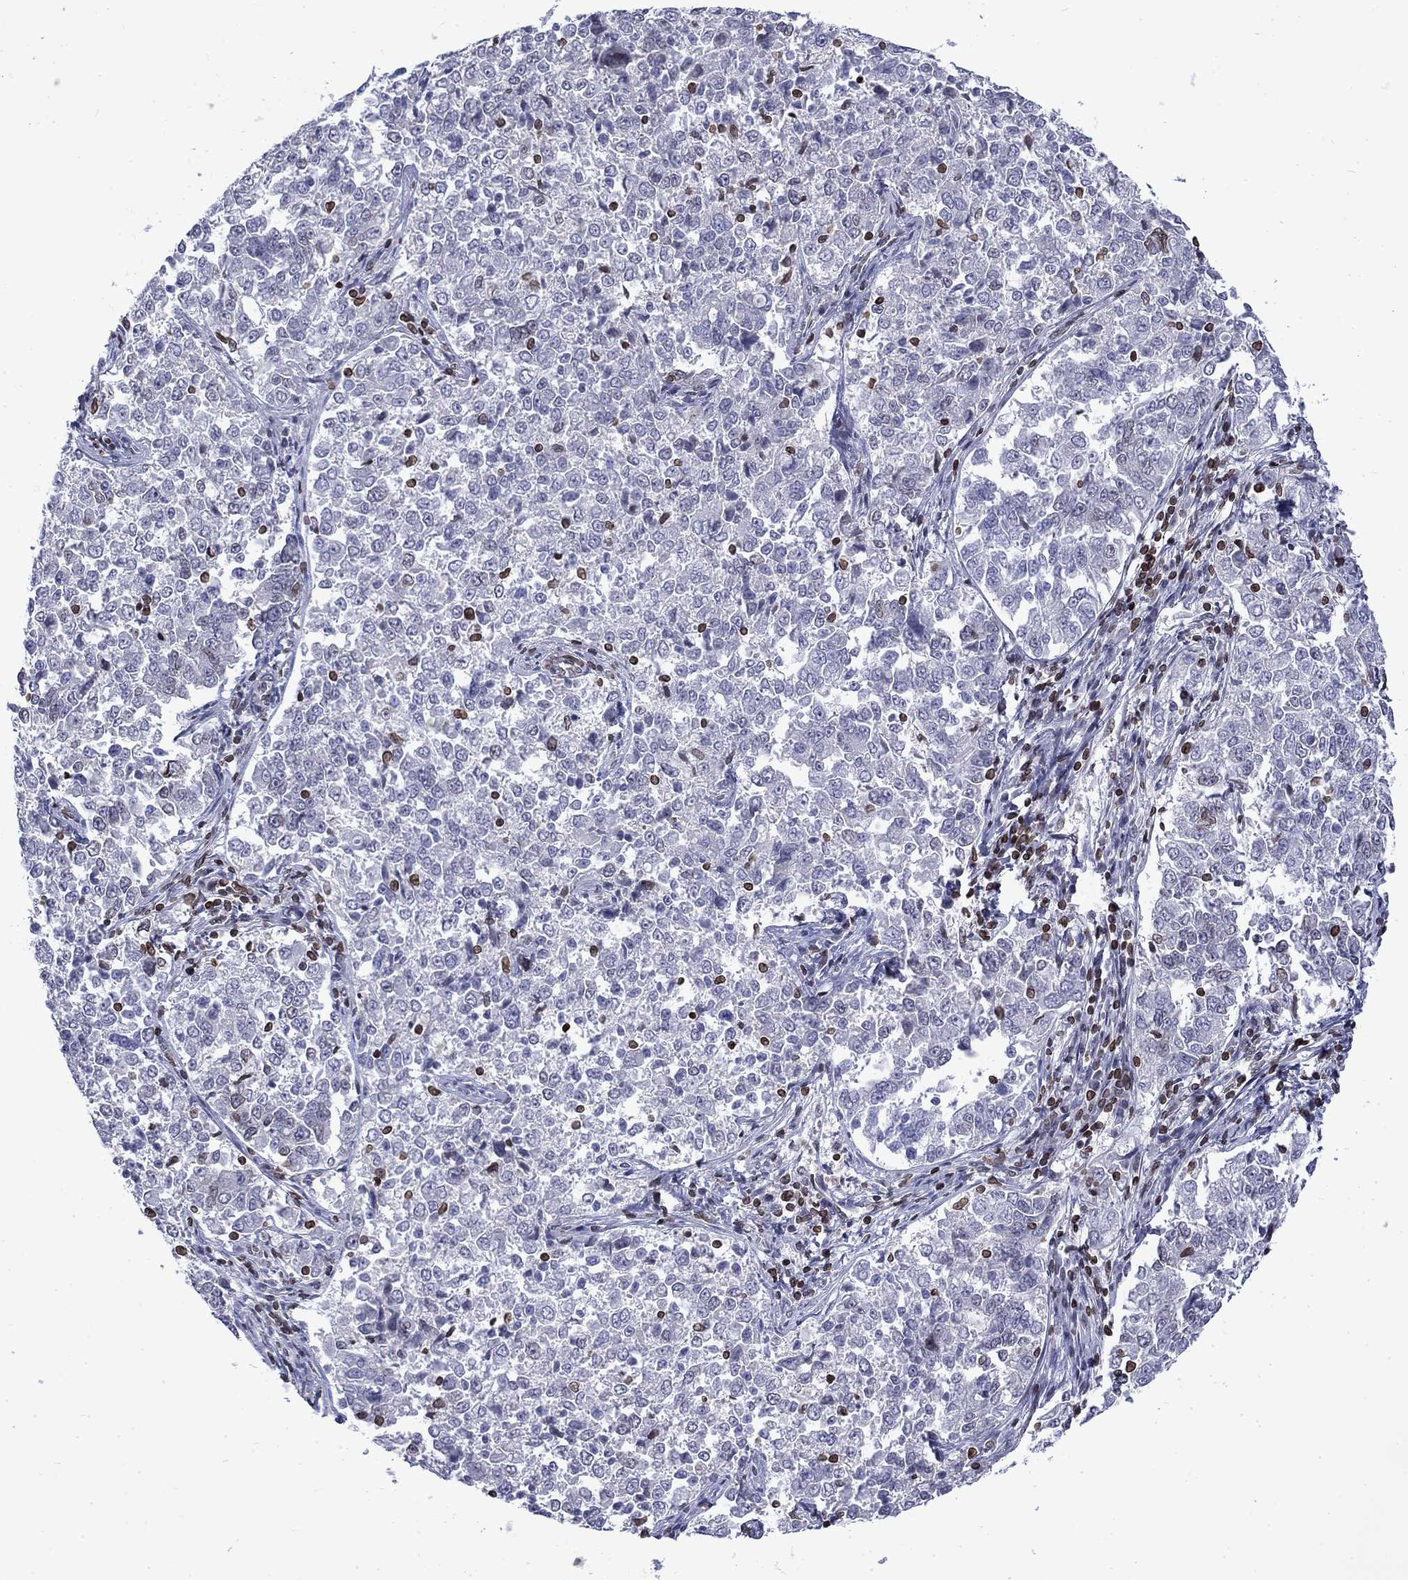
{"staining": {"intensity": "negative", "quantity": "none", "location": "none"}, "tissue": "endometrial cancer", "cell_type": "Tumor cells", "image_type": "cancer", "snomed": [{"axis": "morphology", "description": "Adenocarcinoma, NOS"}, {"axis": "topography", "description": "Endometrium"}], "caption": "The photomicrograph demonstrates no staining of tumor cells in endometrial adenocarcinoma. Nuclei are stained in blue.", "gene": "SLA", "patient": {"sex": "female", "age": 43}}